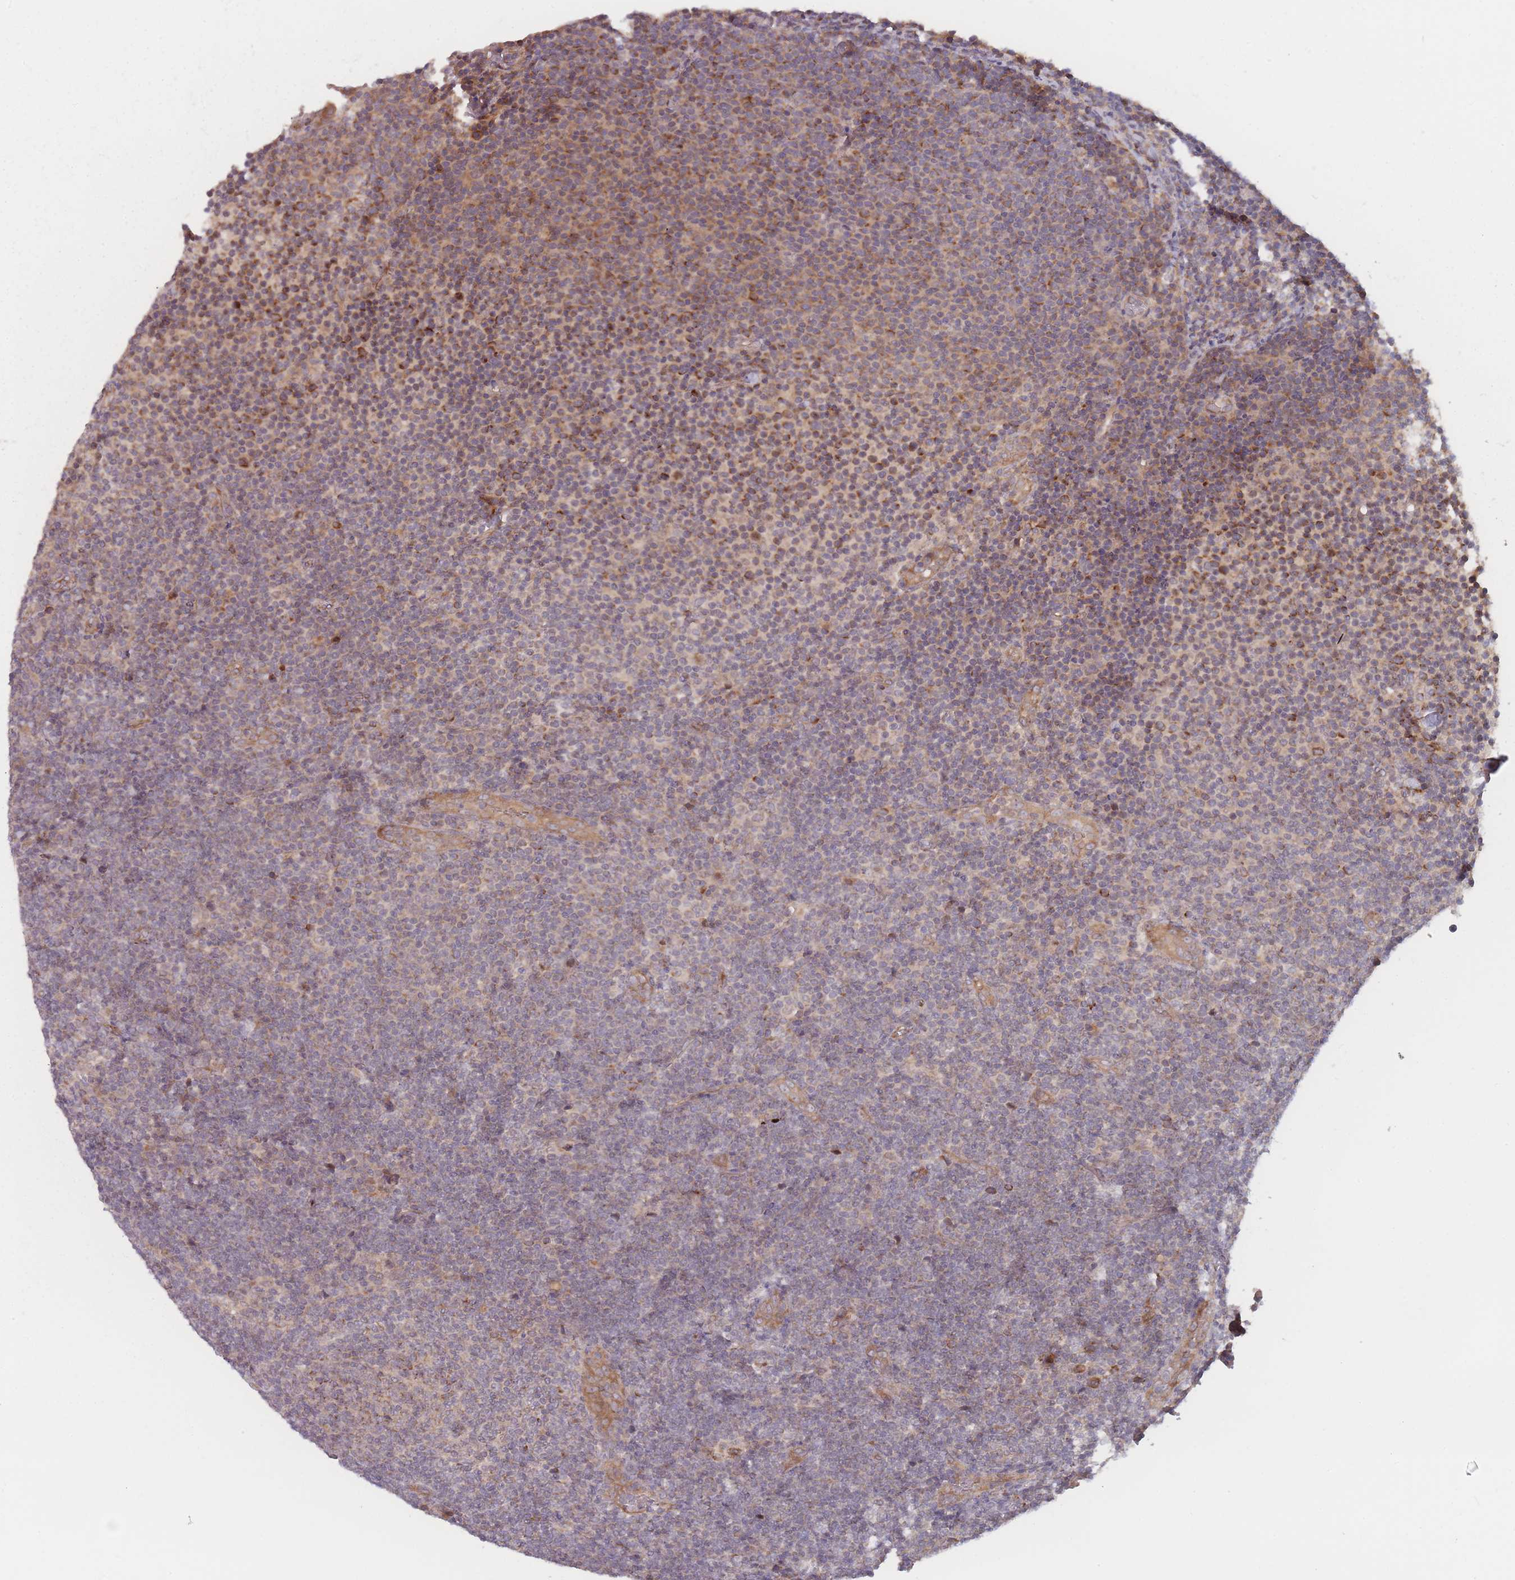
{"staining": {"intensity": "moderate", "quantity": "<25%", "location": "cytoplasmic/membranous"}, "tissue": "lymphoma", "cell_type": "Tumor cells", "image_type": "cancer", "snomed": [{"axis": "morphology", "description": "Malignant lymphoma, non-Hodgkin's type, Low grade"}, {"axis": "topography", "description": "Lymph node"}], "caption": "This image demonstrates immunohistochemistry (IHC) staining of lymphoma, with low moderate cytoplasmic/membranous staining in approximately <25% of tumor cells.", "gene": "RPS18", "patient": {"sex": "male", "age": 66}}